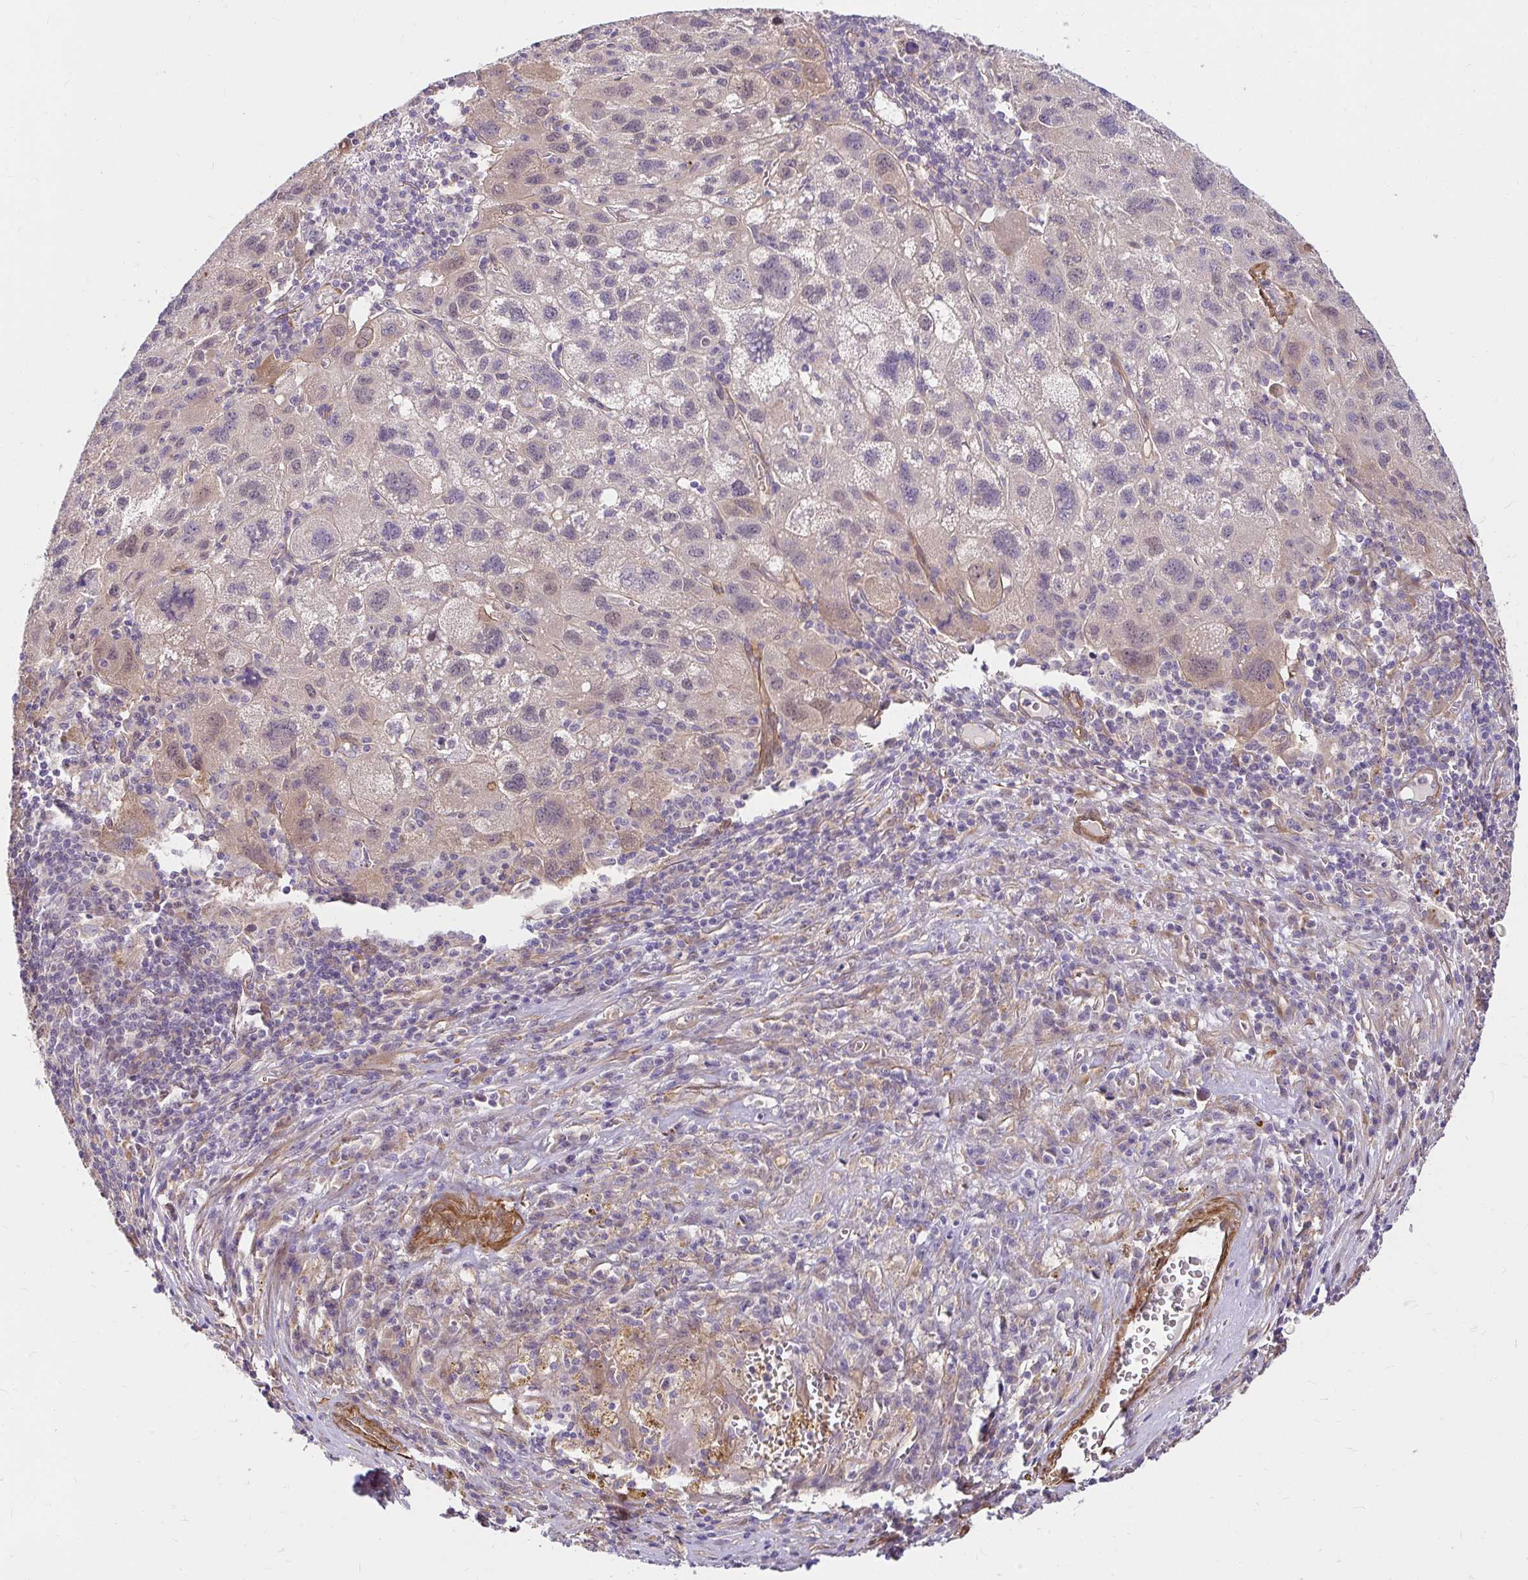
{"staining": {"intensity": "weak", "quantity": "<25%", "location": "cytoplasmic/membranous"}, "tissue": "liver cancer", "cell_type": "Tumor cells", "image_type": "cancer", "snomed": [{"axis": "morphology", "description": "Carcinoma, Hepatocellular, NOS"}, {"axis": "topography", "description": "Liver"}], "caption": "The image shows no staining of tumor cells in liver cancer (hepatocellular carcinoma).", "gene": "YAP1", "patient": {"sex": "female", "age": 77}}